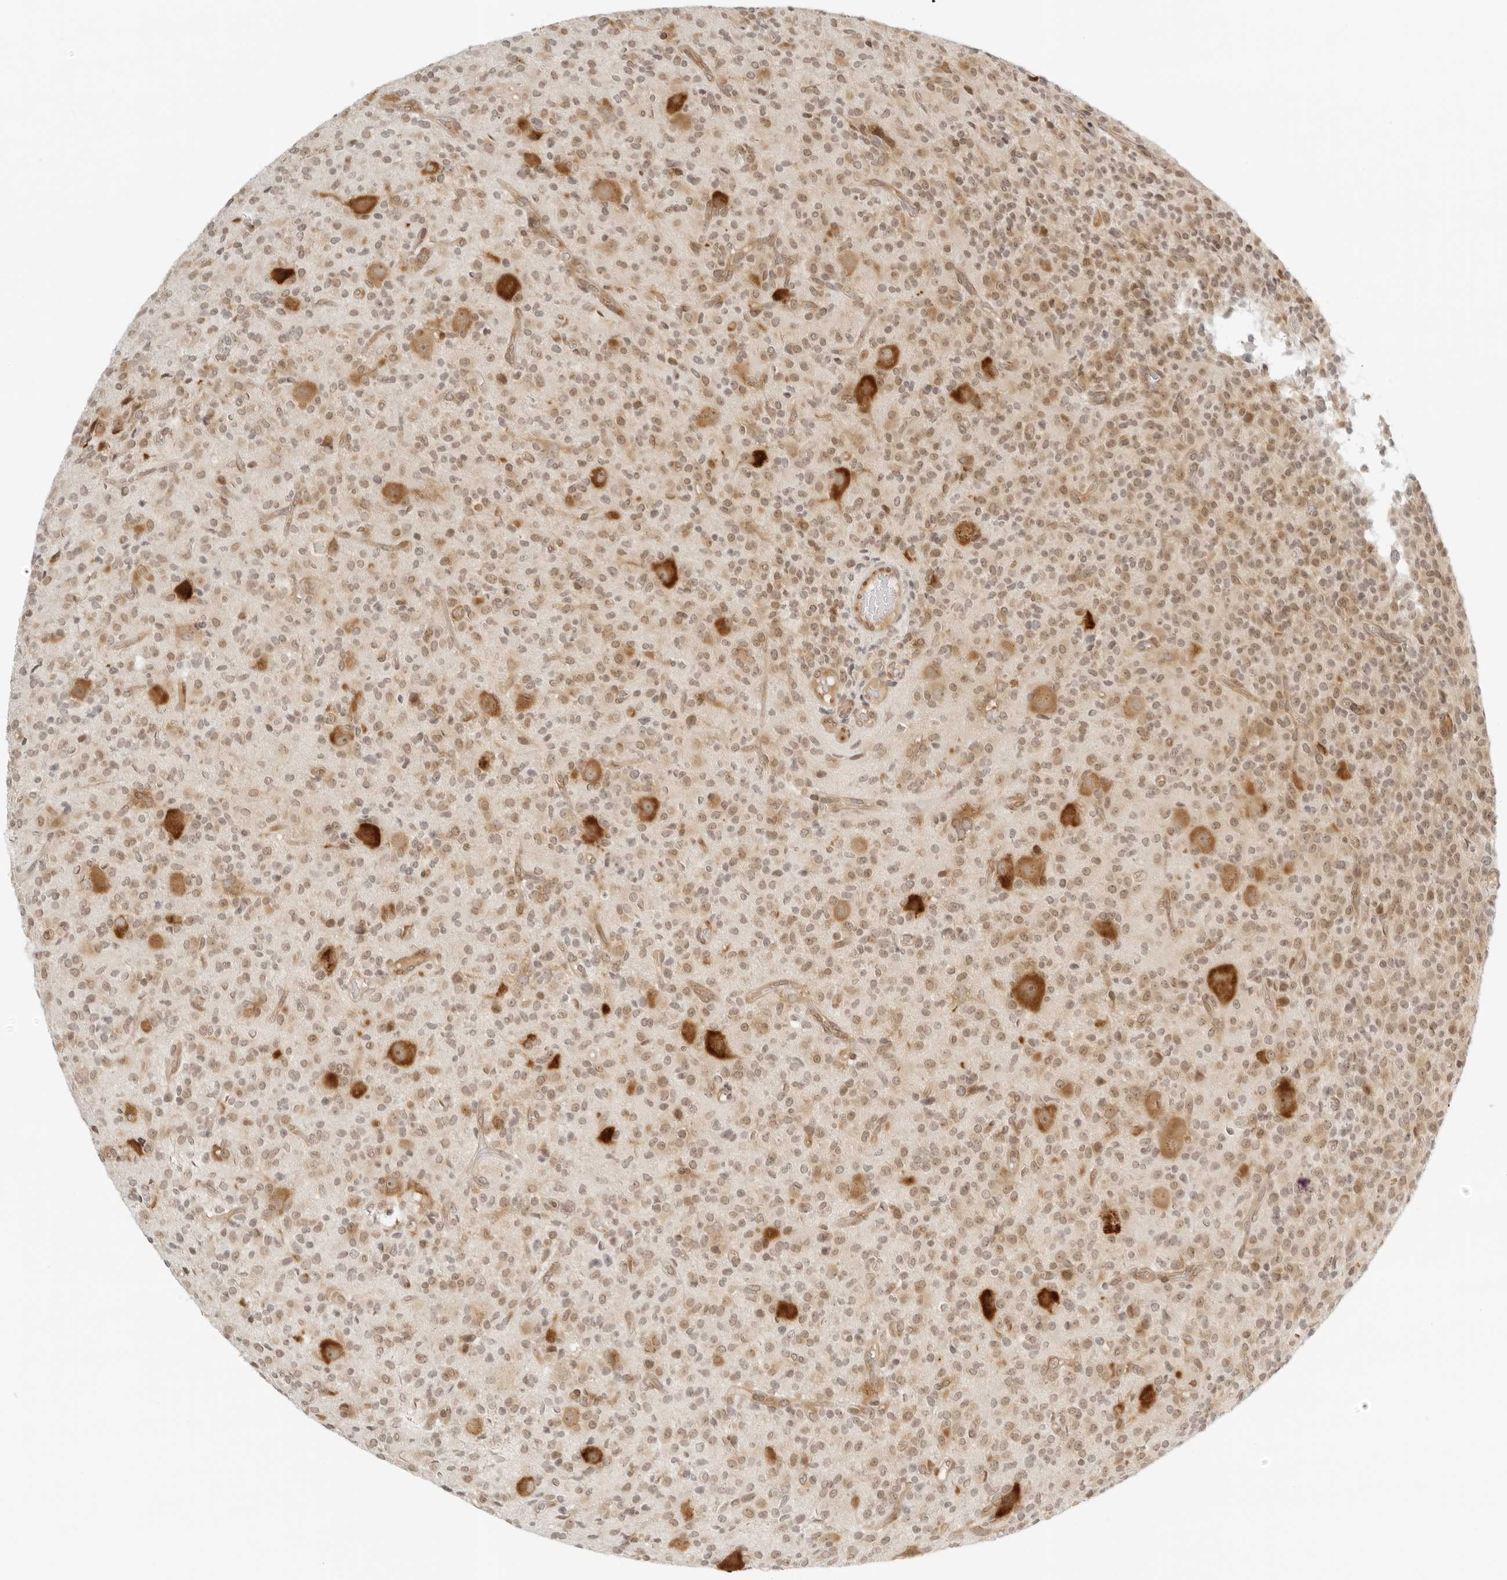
{"staining": {"intensity": "weak", "quantity": ">75%", "location": "cytoplasmic/membranous,nuclear"}, "tissue": "glioma", "cell_type": "Tumor cells", "image_type": "cancer", "snomed": [{"axis": "morphology", "description": "Glioma, malignant, High grade"}, {"axis": "topography", "description": "Brain"}], "caption": "Immunohistochemistry (IHC) staining of malignant glioma (high-grade), which displays low levels of weak cytoplasmic/membranous and nuclear expression in about >75% of tumor cells indicating weak cytoplasmic/membranous and nuclear protein expression. The staining was performed using DAB (3,3'-diaminobenzidine) (brown) for protein detection and nuclei were counterstained in hematoxylin (blue).", "gene": "EIF4G1", "patient": {"sex": "male", "age": 34}}